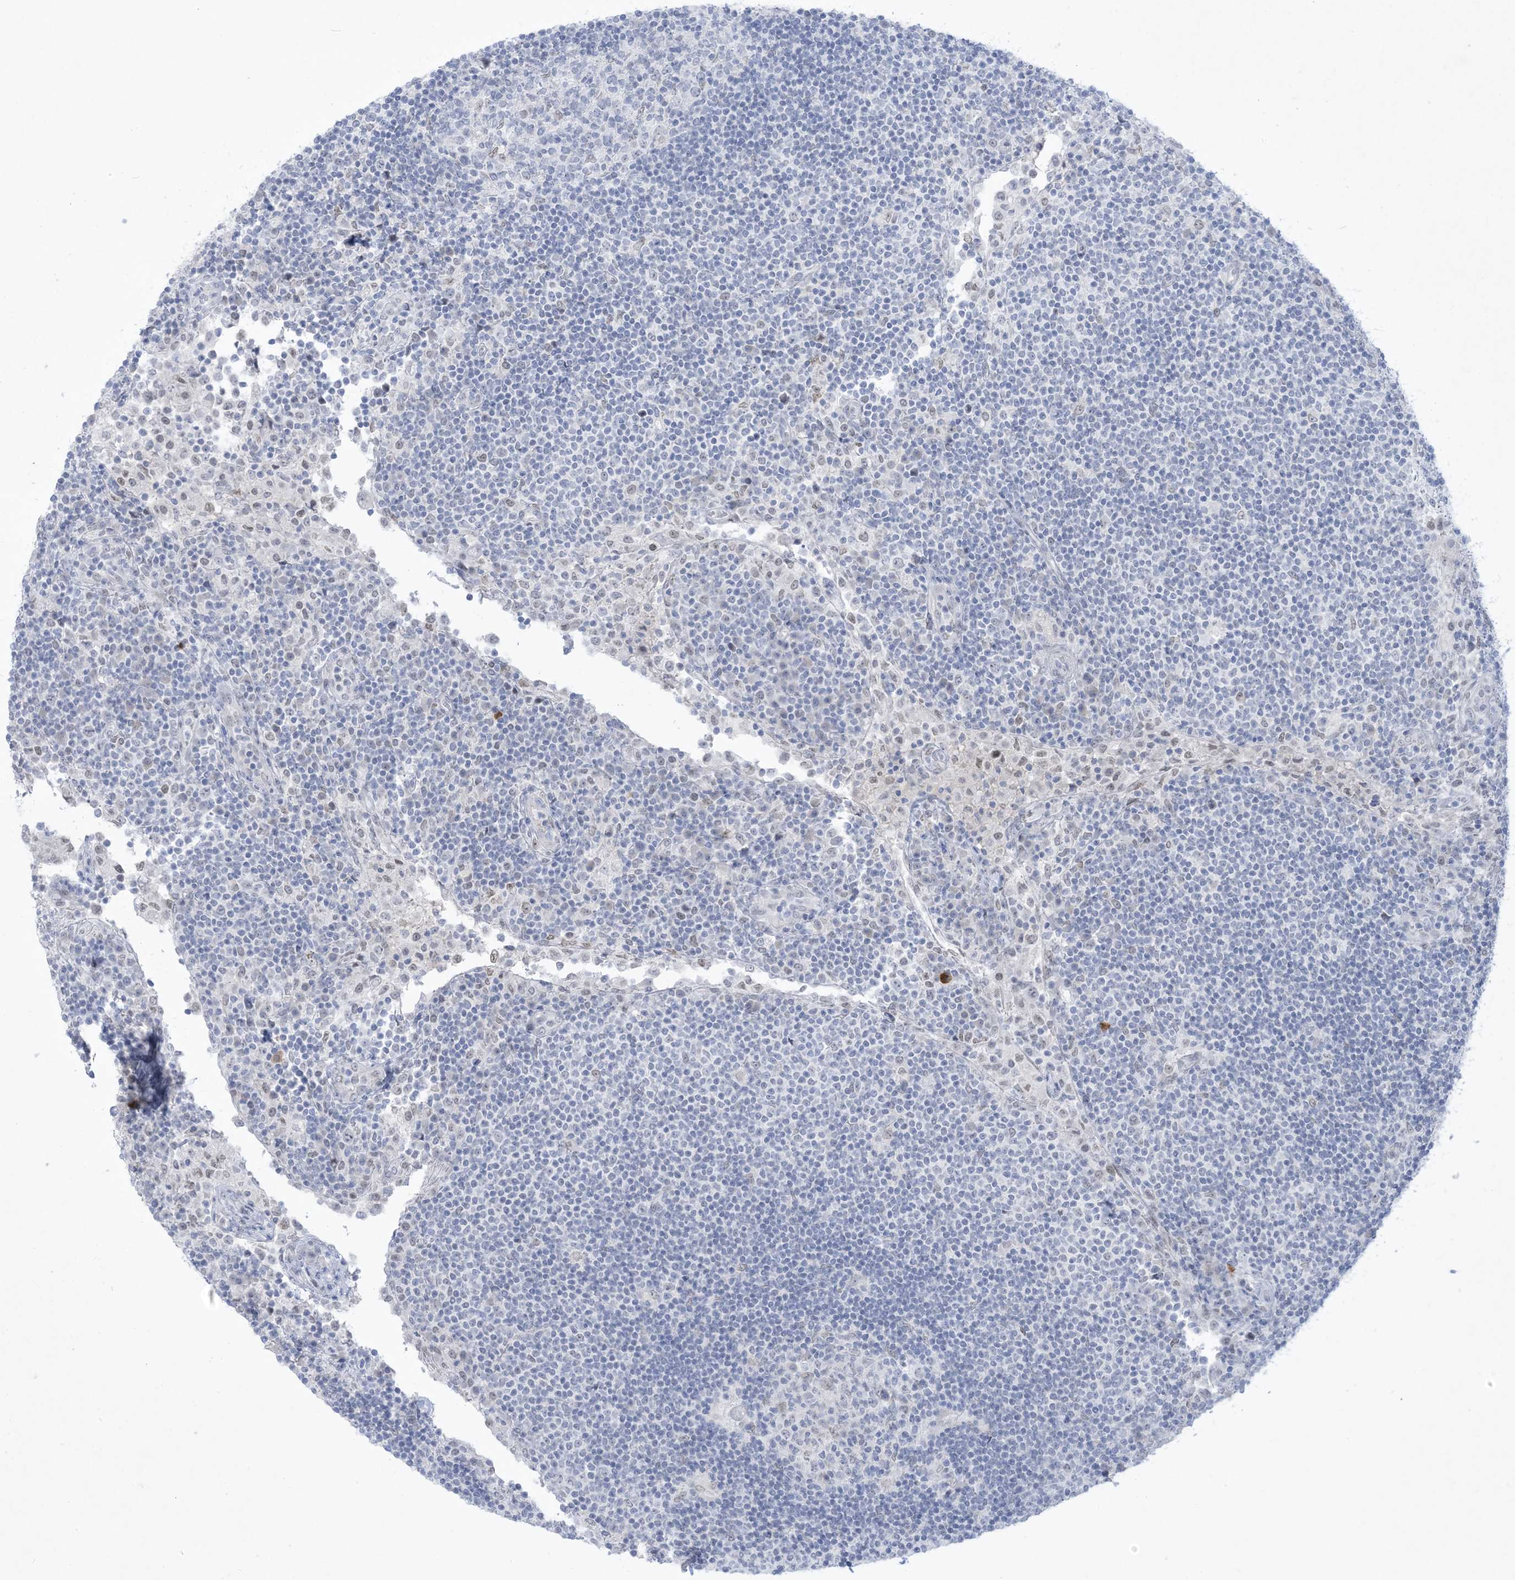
{"staining": {"intensity": "negative", "quantity": "none", "location": "none"}, "tissue": "lymph node", "cell_type": "Germinal center cells", "image_type": "normal", "snomed": [{"axis": "morphology", "description": "Normal tissue, NOS"}, {"axis": "topography", "description": "Lymph node"}], "caption": "Immunohistochemistry (IHC) image of benign human lymph node stained for a protein (brown), which demonstrates no positivity in germinal center cells.", "gene": "HOMEZ", "patient": {"sex": "female", "age": 53}}